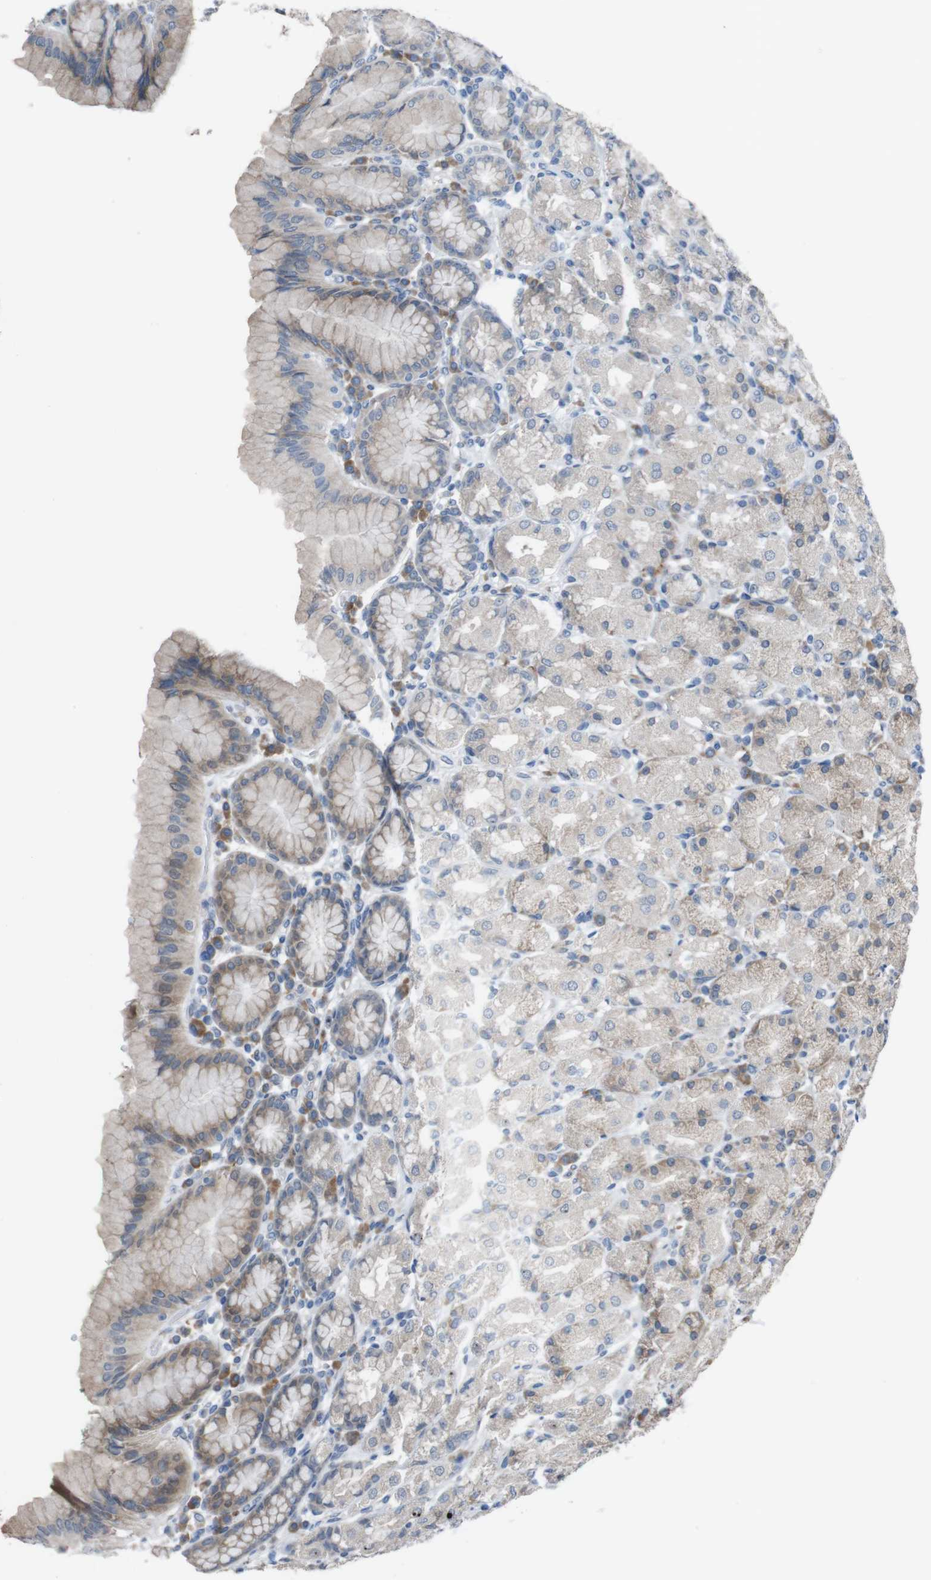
{"staining": {"intensity": "weak", "quantity": "25%-75%", "location": "cytoplasmic/membranous"}, "tissue": "stomach", "cell_type": "Glandular cells", "image_type": "normal", "snomed": [{"axis": "morphology", "description": "Normal tissue, NOS"}, {"axis": "topography", "description": "Stomach, upper"}], "caption": "The image exhibits a brown stain indicating the presence of a protein in the cytoplasmic/membranous of glandular cells in stomach. (DAB (3,3'-diaminobenzidine) IHC, brown staining for protein, blue staining for nuclei).", "gene": "CDH22", "patient": {"sex": "male", "age": 68}}